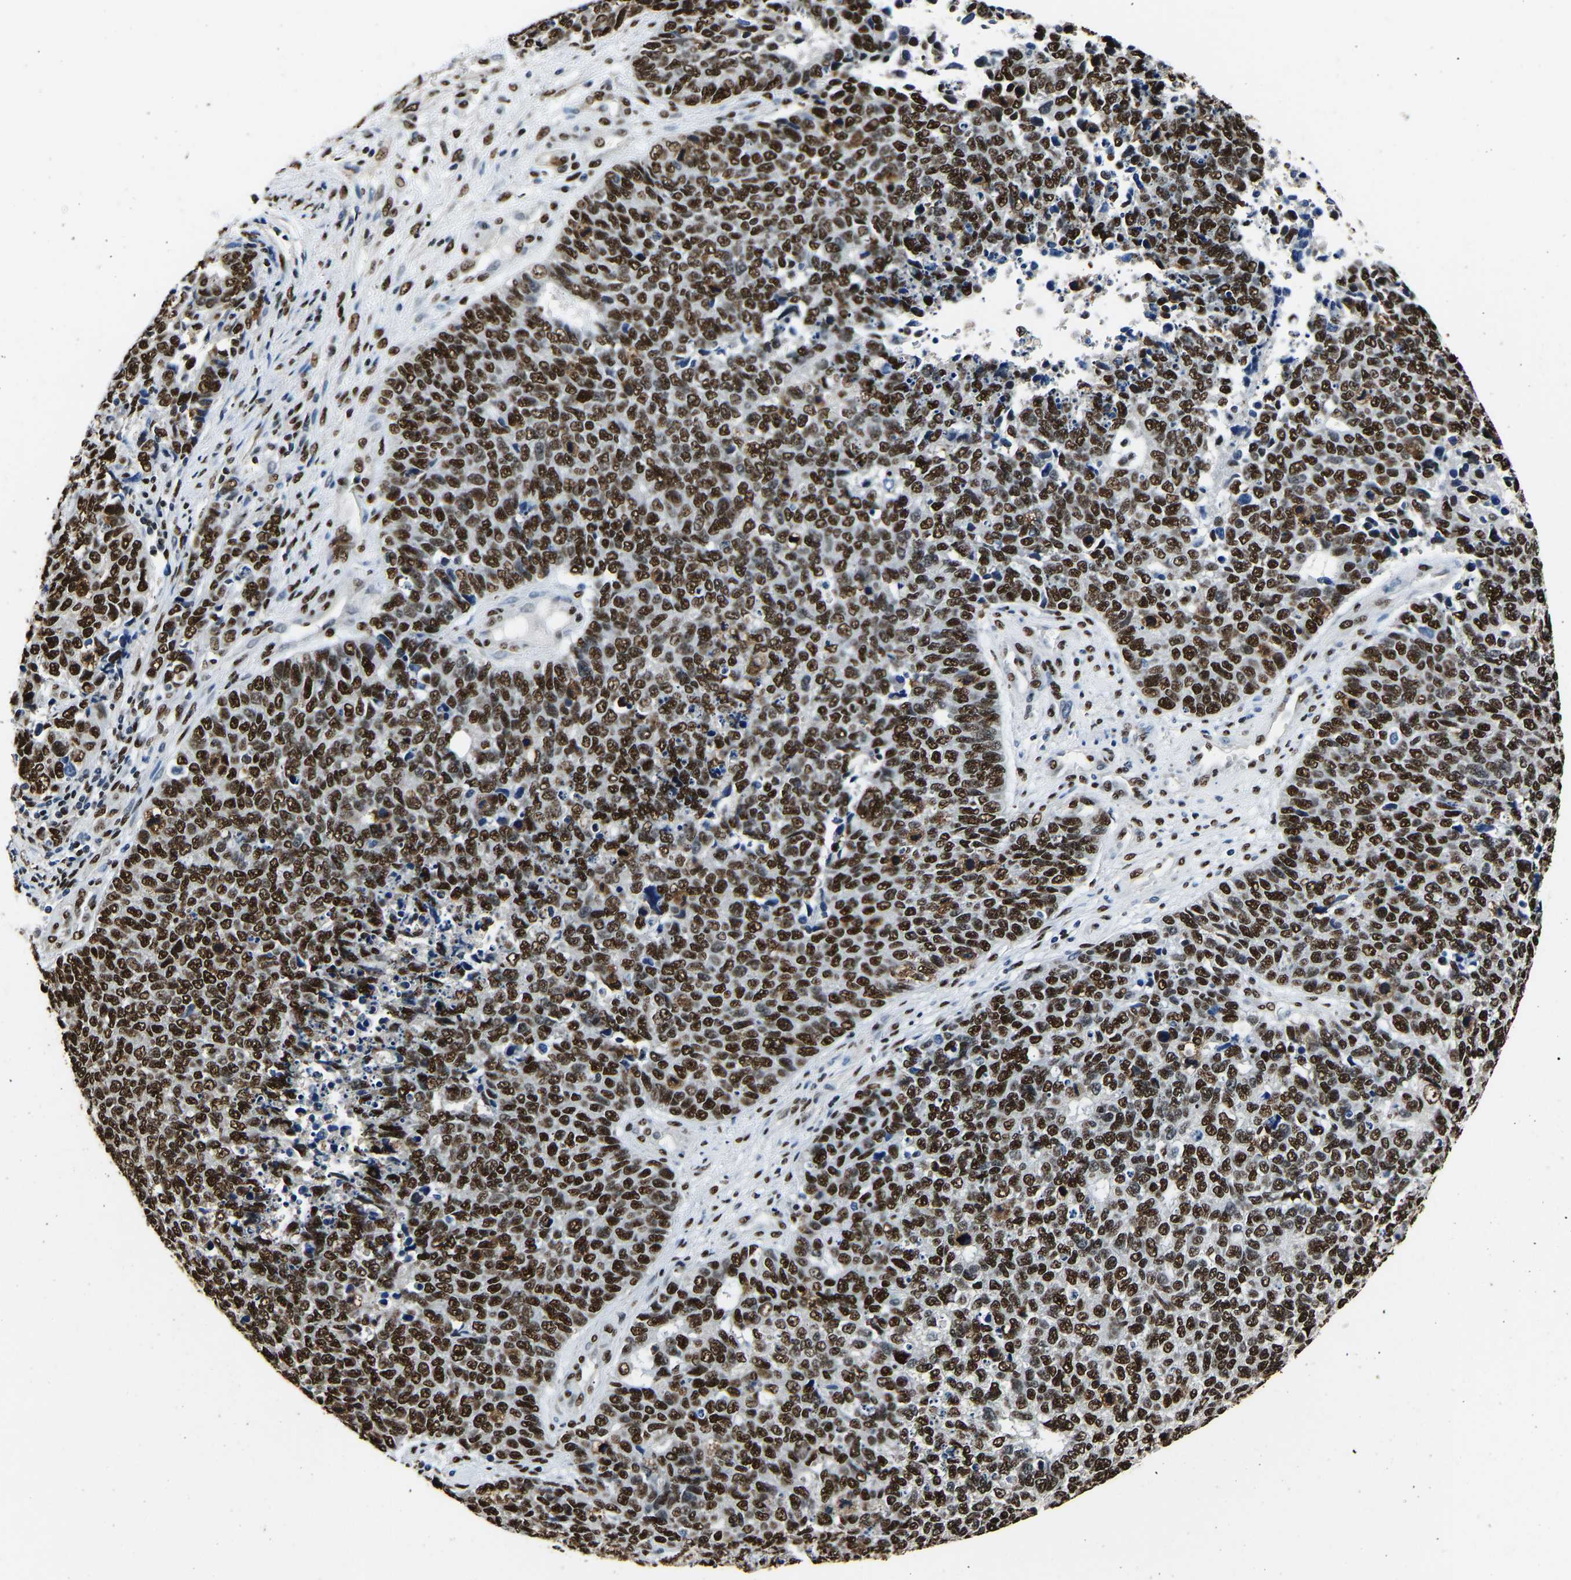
{"staining": {"intensity": "strong", "quantity": ">75%", "location": "nuclear"}, "tissue": "cervical cancer", "cell_type": "Tumor cells", "image_type": "cancer", "snomed": [{"axis": "morphology", "description": "Squamous cell carcinoma, NOS"}, {"axis": "topography", "description": "Cervix"}], "caption": "Protein staining by immunohistochemistry (IHC) displays strong nuclear expression in approximately >75% of tumor cells in cervical cancer. Using DAB (3,3'-diaminobenzidine) (brown) and hematoxylin (blue) stains, captured at high magnification using brightfield microscopy.", "gene": "SAFB", "patient": {"sex": "female", "age": 63}}